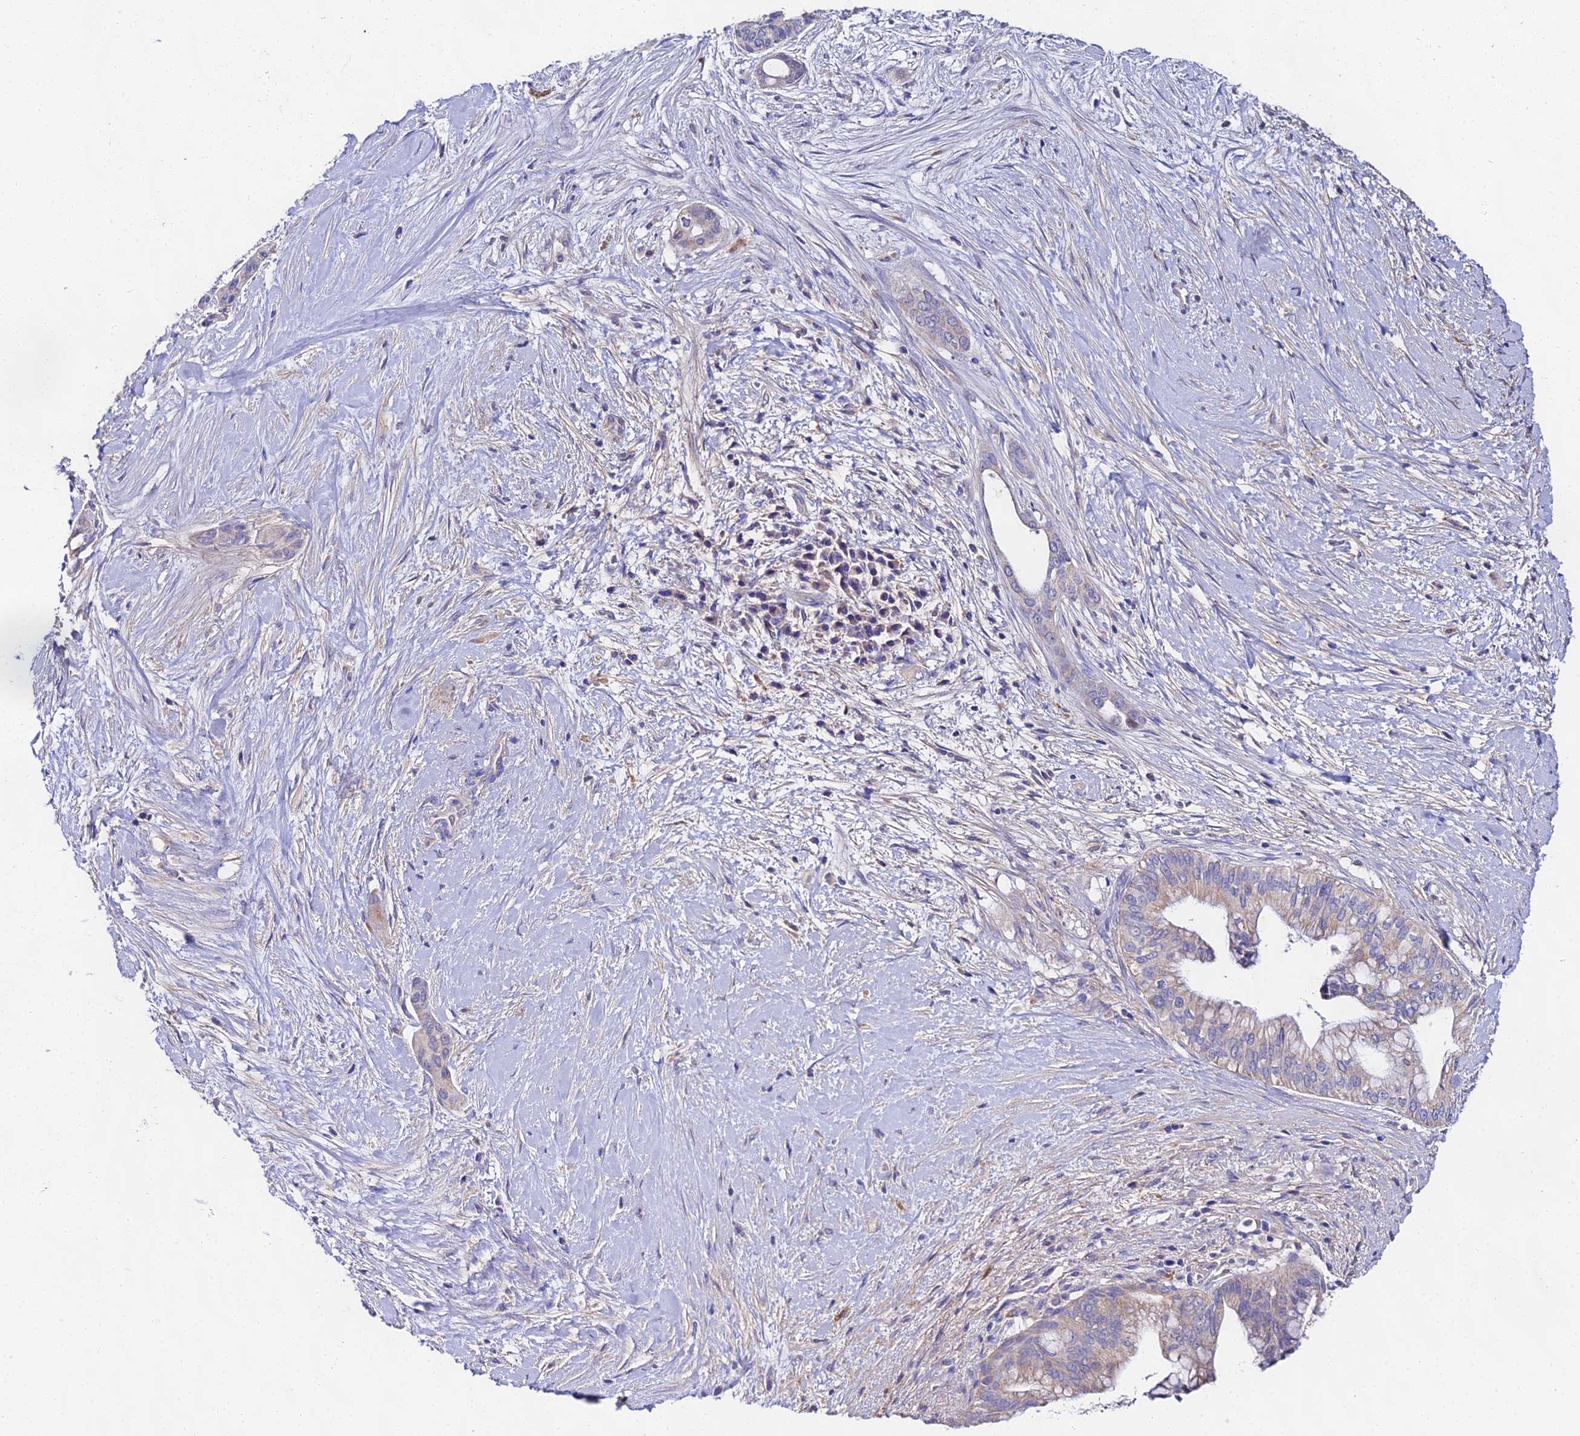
{"staining": {"intensity": "weak", "quantity": "<25%", "location": "cytoplasmic/membranous"}, "tissue": "pancreatic cancer", "cell_type": "Tumor cells", "image_type": "cancer", "snomed": [{"axis": "morphology", "description": "Adenocarcinoma, NOS"}, {"axis": "topography", "description": "Pancreas"}], "caption": "IHC histopathology image of neoplastic tissue: human adenocarcinoma (pancreatic) stained with DAB reveals no significant protein expression in tumor cells. (DAB (3,3'-diaminobenzidine) immunohistochemistry (IHC) with hematoxylin counter stain).", "gene": "PPP2R2C", "patient": {"sex": "male", "age": 46}}